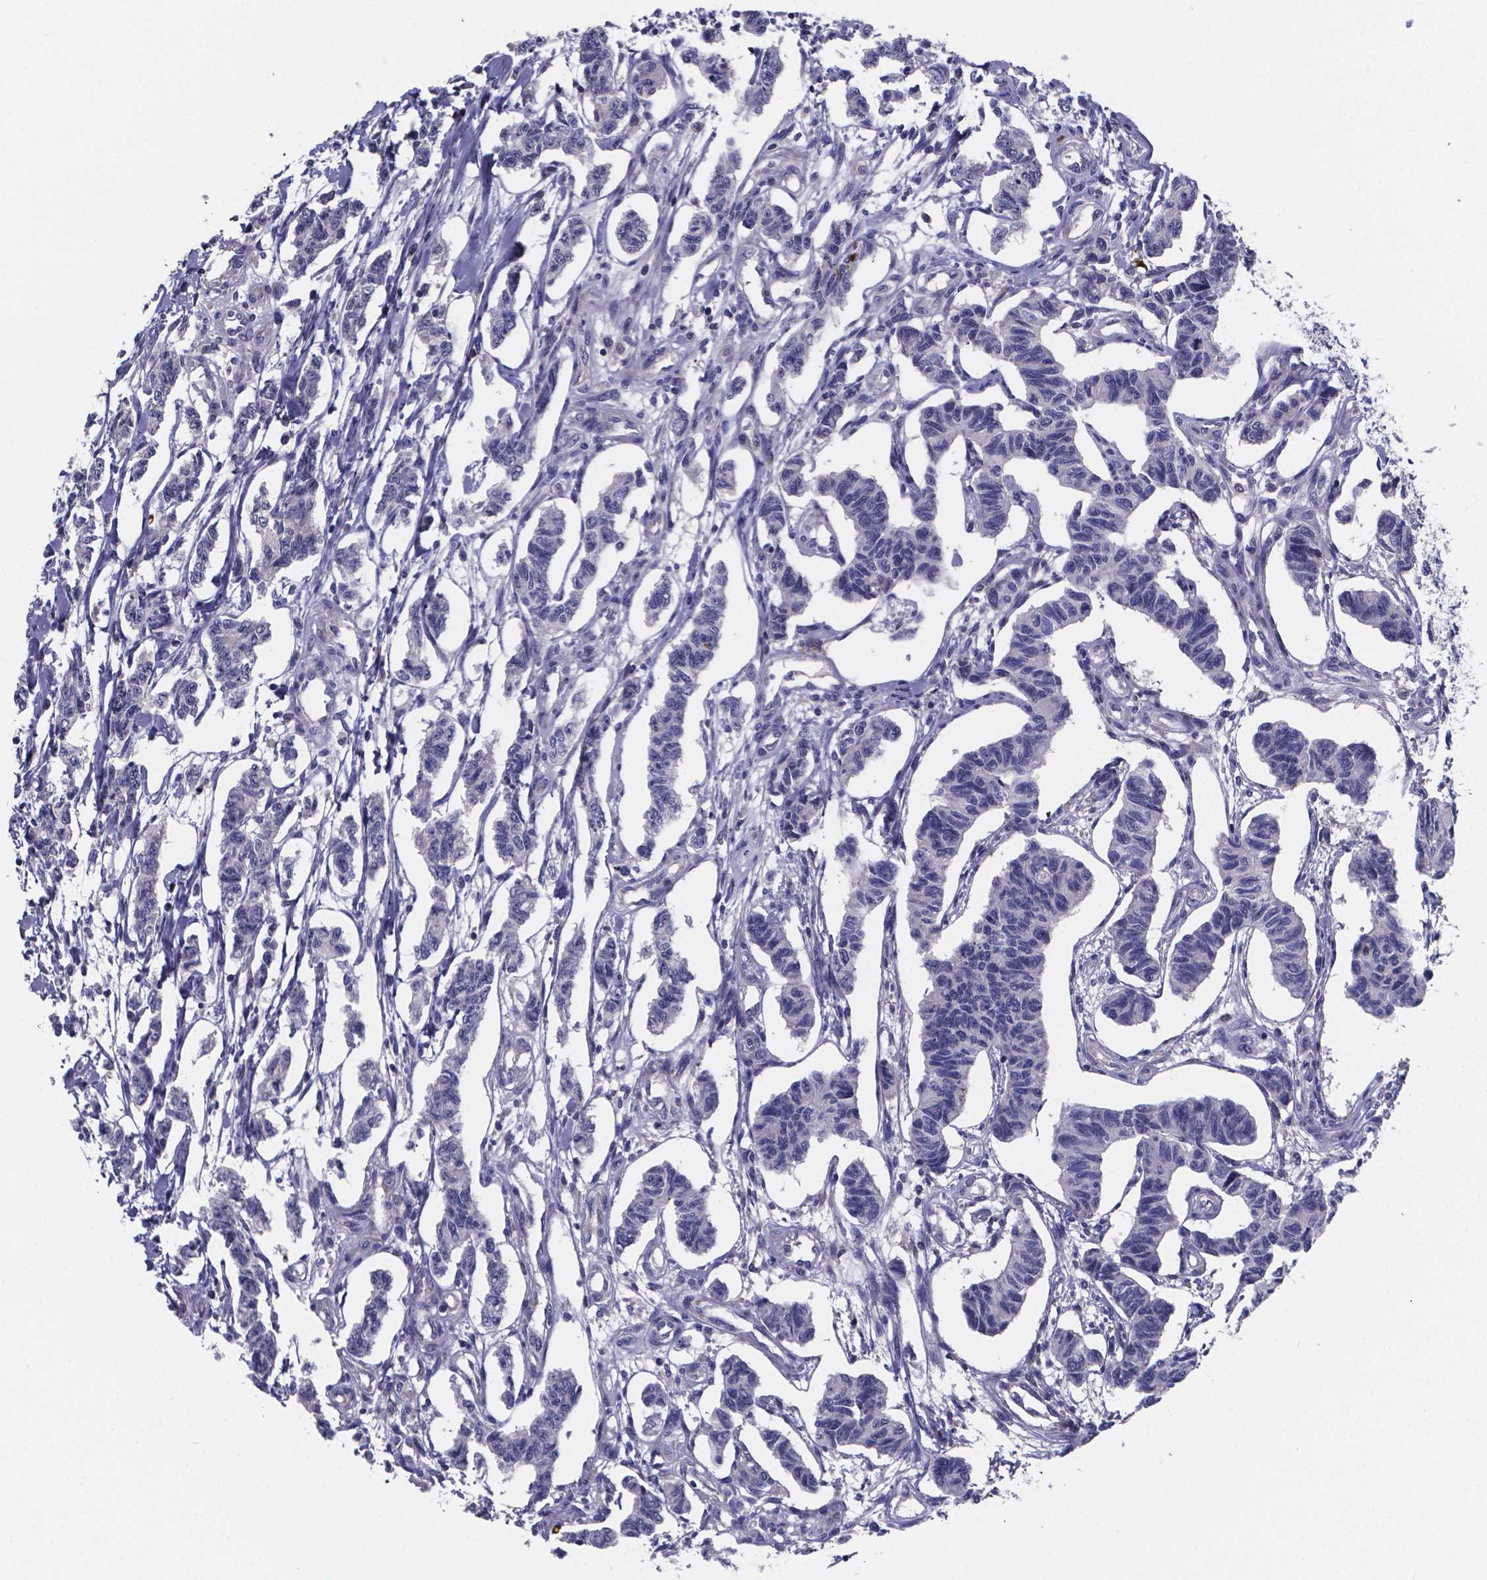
{"staining": {"intensity": "negative", "quantity": "none", "location": "none"}, "tissue": "carcinoid", "cell_type": "Tumor cells", "image_type": "cancer", "snomed": [{"axis": "morphology", "description": "Carcinoid, malignant, NOS"}, {"axis": "topography", "description": "Kidney"}], "caption": "This is a histopathology image of immunohistochemistry staining of carcinoid, which shows no expression in tumor cells.", "gene": "SFRP4", "patient": {"sex": "female", "age": 41}}